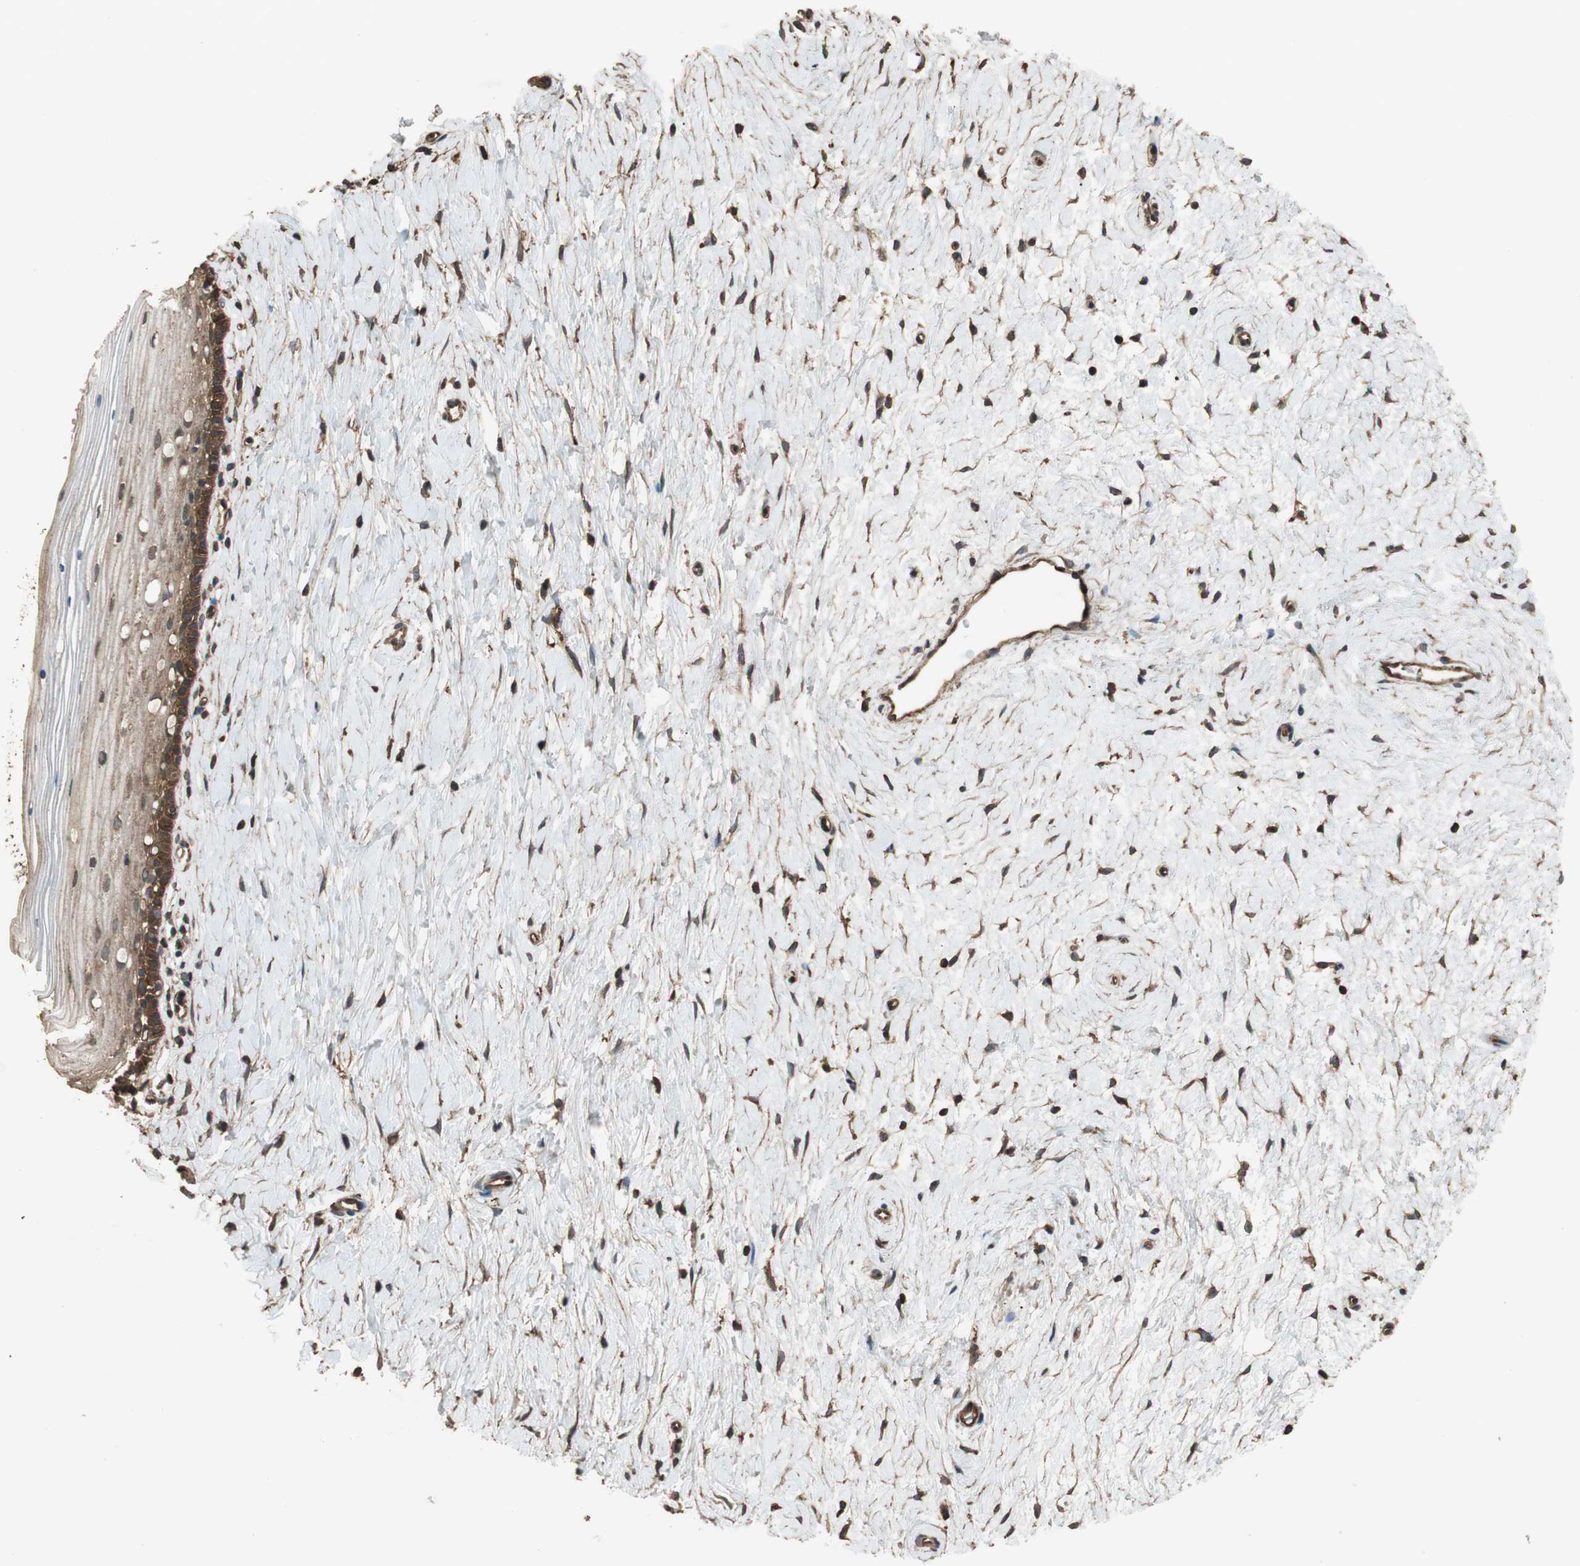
{"staining": {"intensity": "moderate", "quantity": ">75%", "location": "cytoplasmic/membranous"}, "tissue": "cervix", "cell_type": "Glandular cells", "image_type": "normal", "snomed": [{"axis": "morphology", "description": "Normal tissue, NOS"}, {"axis": "topography", "description": "Cervix"}], "caption": "Immunohistochemical staining of unremarkable cervix demonstrates moderate cytoplasmic/membranous protein expression in approximately >75% of glandular cells.", "gene": "MST1R", "patient": {"sex": "female", "age": 39}}